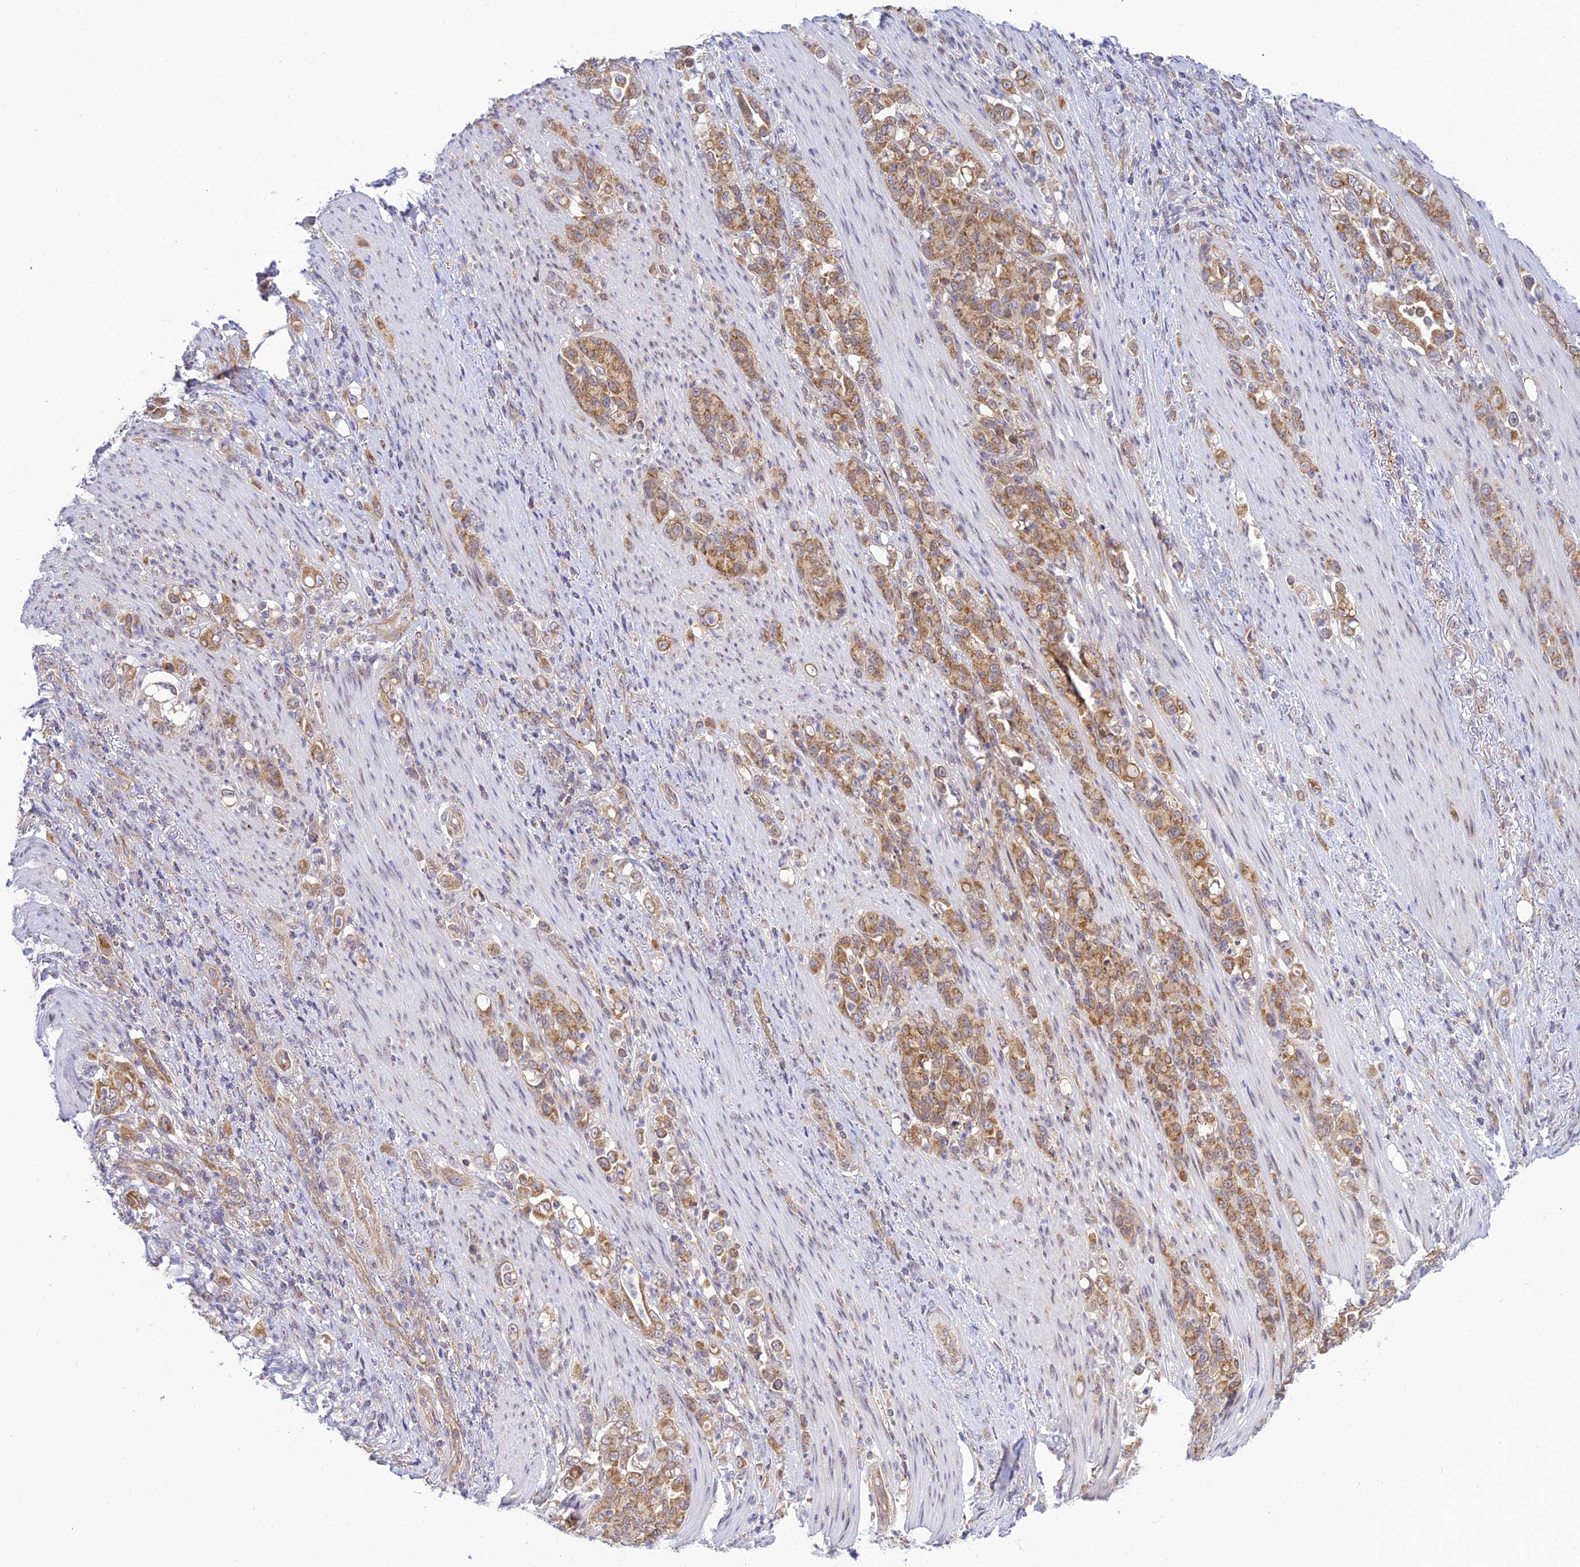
{"staining": {"intensity": "moderate", "quantity": ">75%", "location": "cytoplasmic/membranous"}, "tissue": "stomach cancer", "cell_type": "Tumor cells", "image_type": "cancer", "snomed": [{"axis": "morphology", "description": "Normal tissue, NOS"}, {"axis": "morphology", "description": "Adenocarcinoma, NOS"}, {"axis": "topography", "description": "Stomach"}], "caption": "Immunohistochemistry (DAB (3,3'-diaminobenzidine)) staining of stomach adenocarcinoma reveals moderate cytoplasmic/membranous protein positivity in about >75% of tumor cells.", "gene": "HOOK2", "patient": {"sex": "female", "age": 79}}